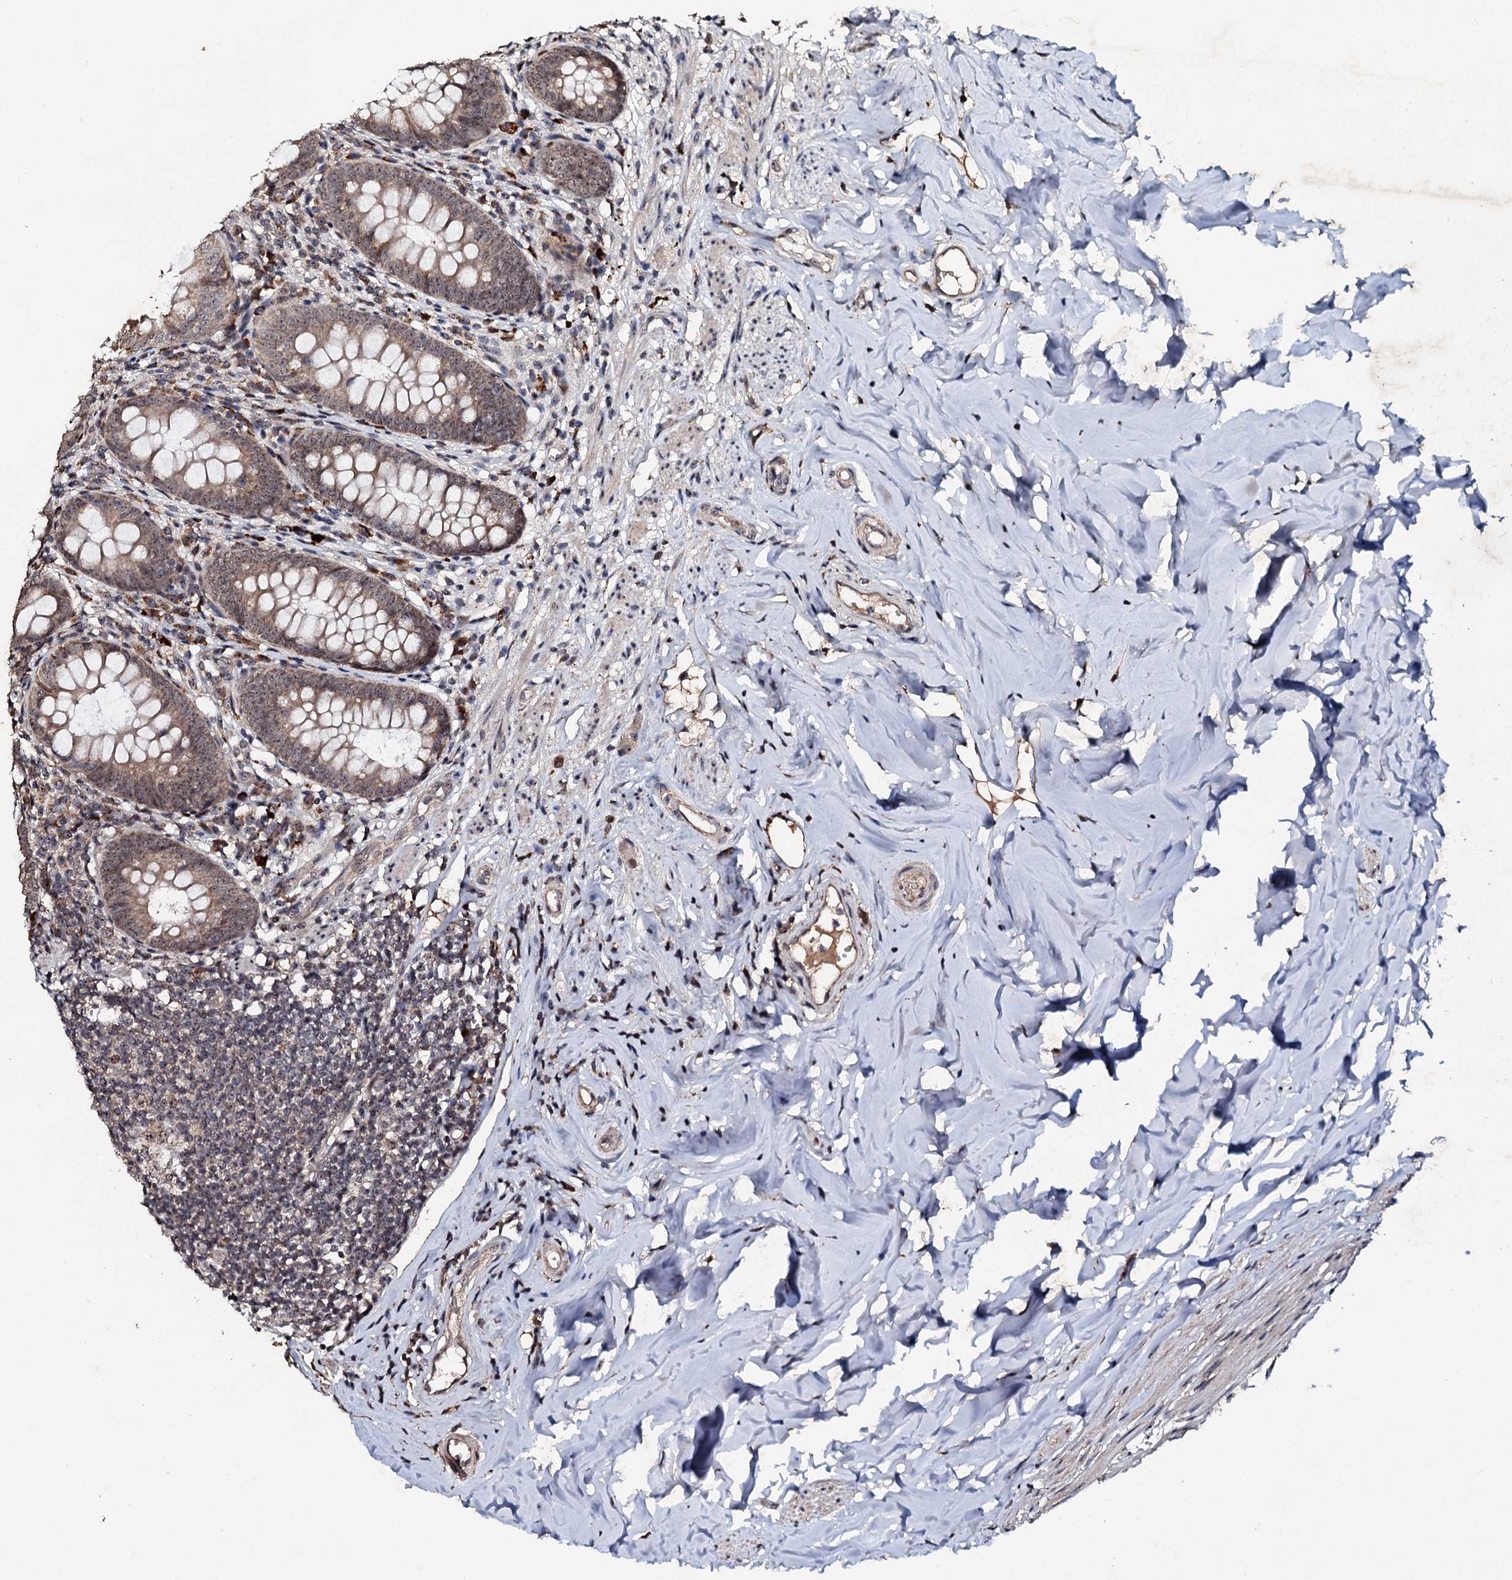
{"staining": {"intensity": "moderate", "quantity": ">75%", "location": "cytoplasmic/membranous,nuclear"}, "tissue": "appendix", "cell_type": "Glandular cells", "image_type": "normal", "snomed": [{"axis": "morphology", "description": "Normal tissue, NOS"}, {"axis": "topography", "description": "Appendix"}], "caption": "A brown stain shows moderate cytoplasmic/membranous,nuclear staining of a protein in glandular cells of unremarkable appendix.", "gene": "FAM111A", "patient": {"sex": "female", "age": 51}}